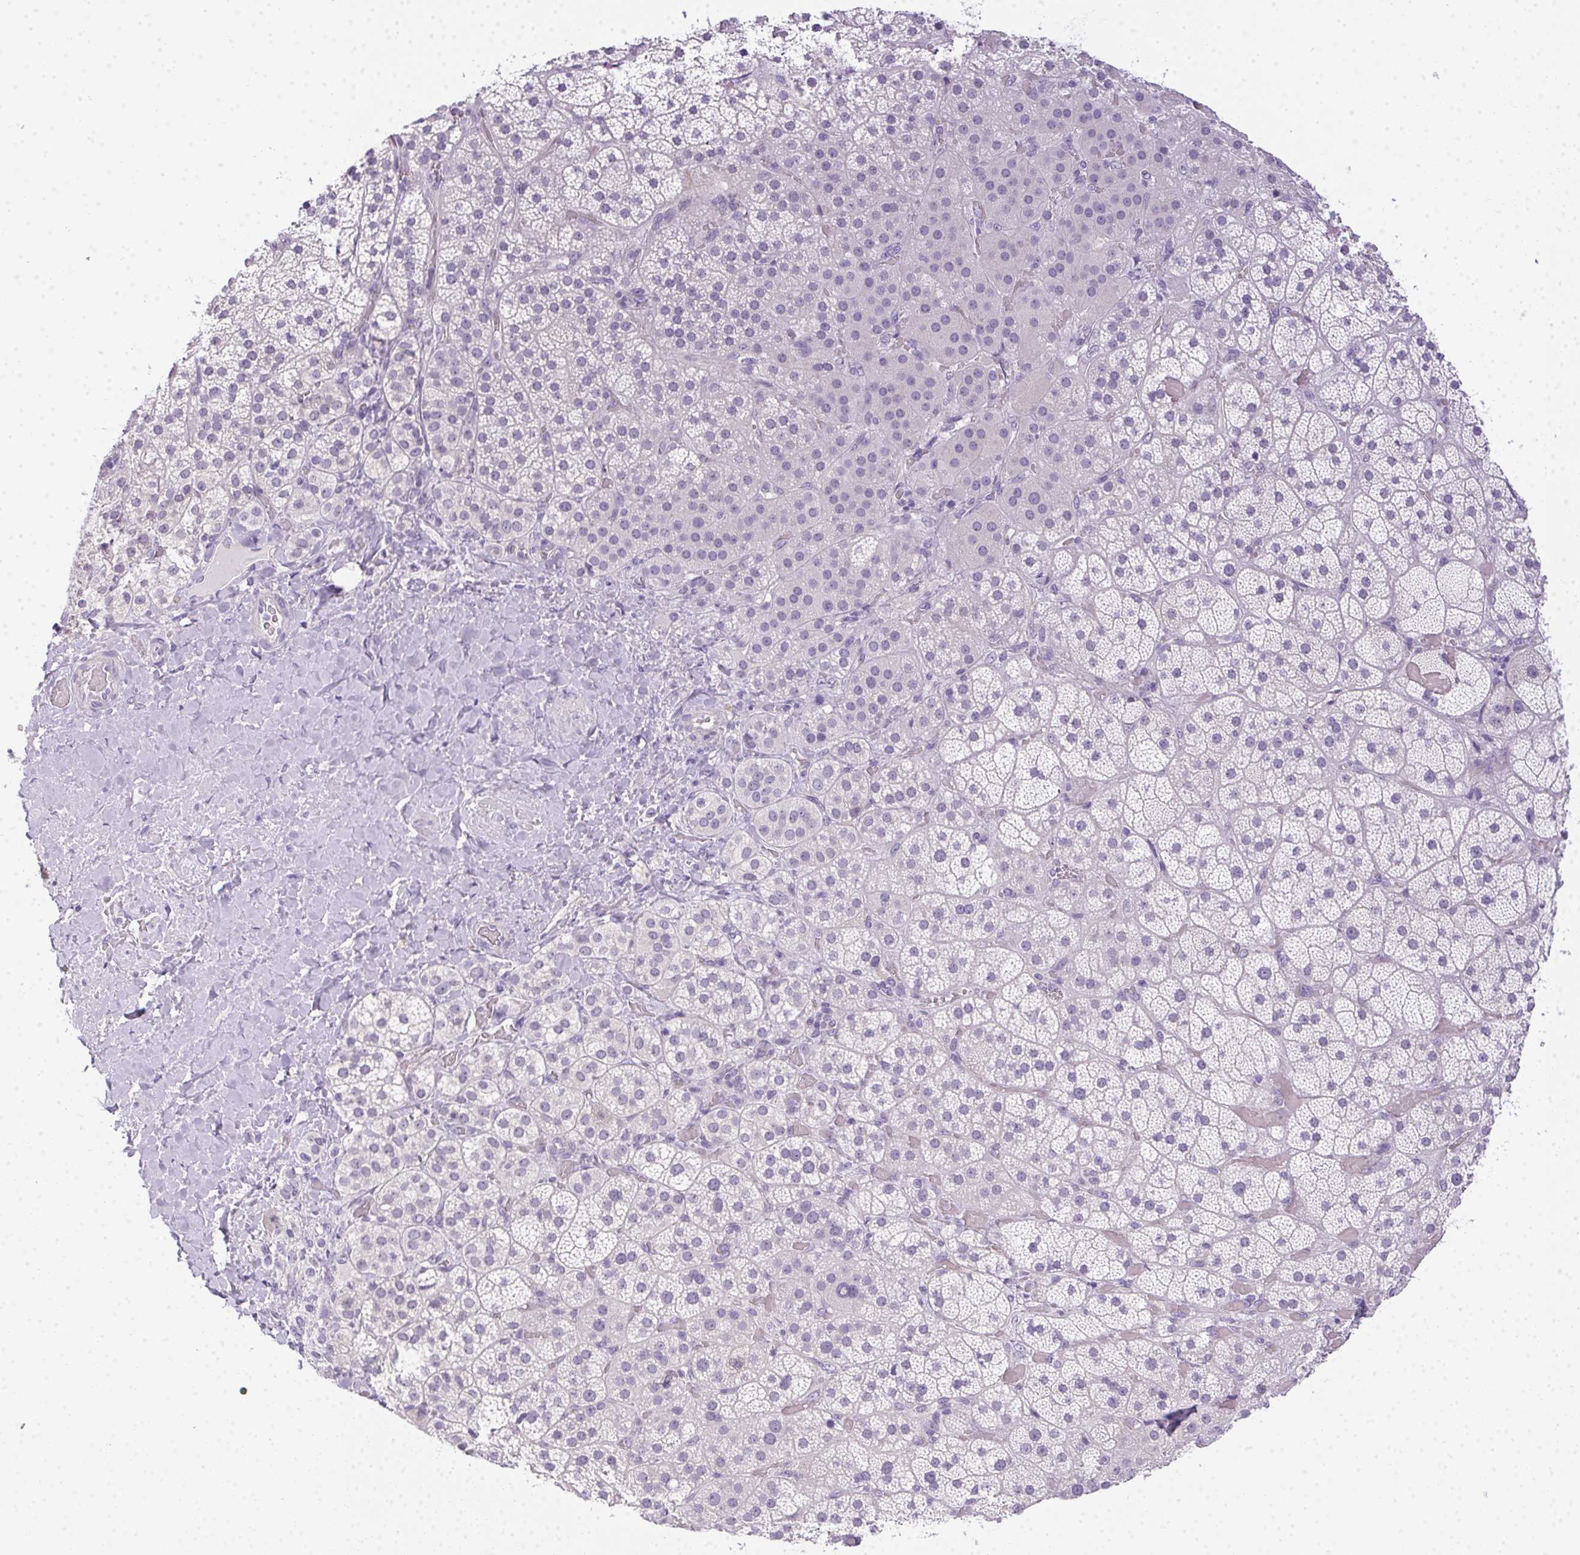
{"staining": {"intensity": "negative", "quantity": "none", "location": "none"}, "tissue": "adrenal gland", "cell_type": "Glandular cells", "image_type": "normal", "snomed": [{"axis": "morphology", "description": "Normal tissue, NOS"}, {"axis": "topography", "description": "Adrenal gland"}], "caption": "The immunohistochemistry histopathology image has no significant expression in glandular cells of adrenal gland.", "gene": "SLC17A7", "patient": {"sex": "male", "age": 57}}